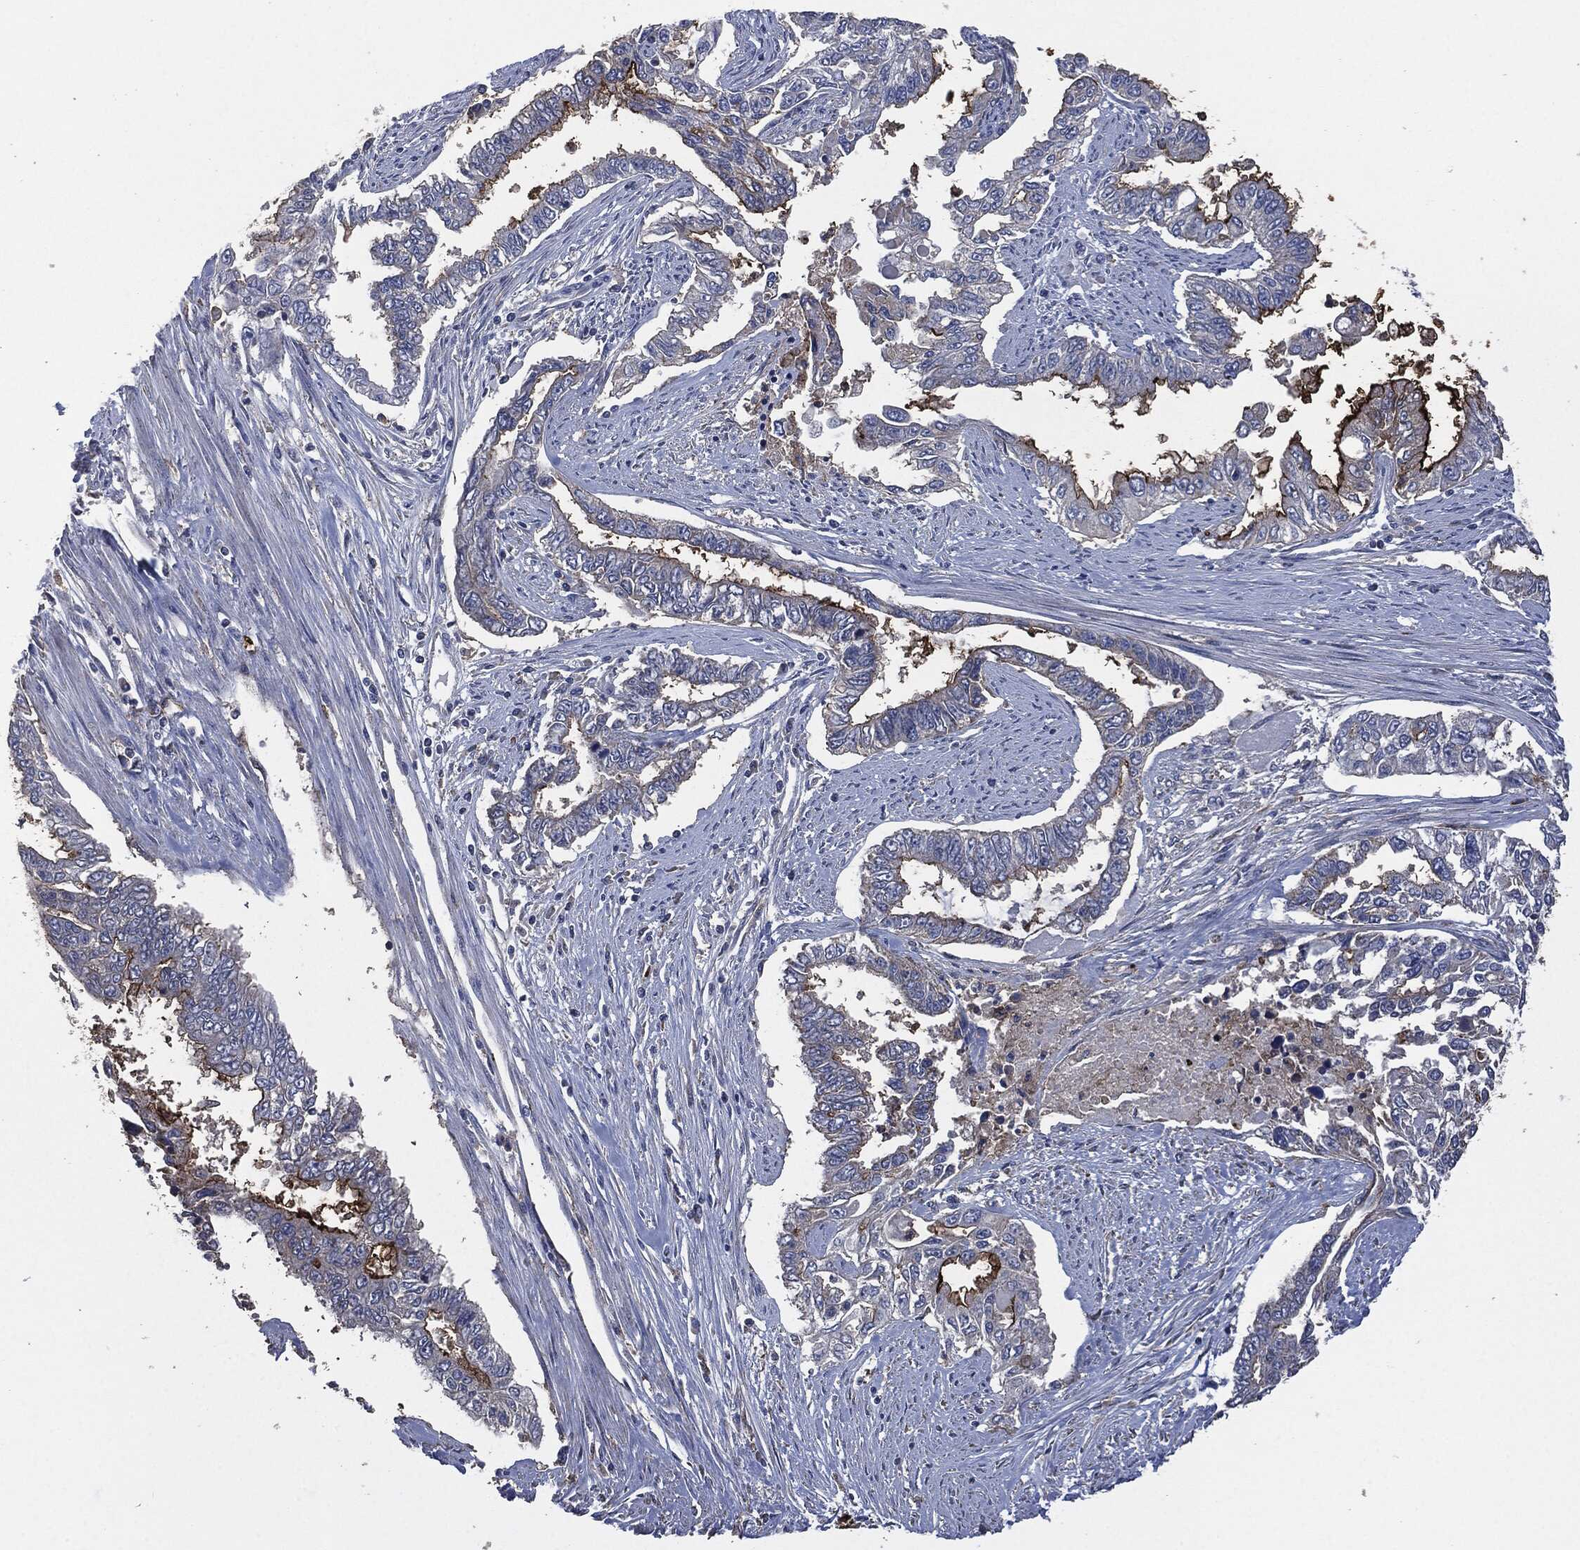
{"staining": {"intensity": "strong", "quantity": "25%-75%", "location": "cytoplasmic/membranous"}, "tissue": "endometrial cancer", "cell_type": "Tumor cells", "image_type": "cancer", "snomed": [{"axis": "morphology", "description": "Adenocarcinoma, NOS"}, {"axis": "topography", "description": "Uterus"}], "caption": "Endometrial adenocarcinoma stained with DAB IHC shows high levels of strong cytoplasmic/membranous expression in about 25%-75% of tumor cells.", "gene": "CD33", "patient": {"sex": "female", "age": 59}}